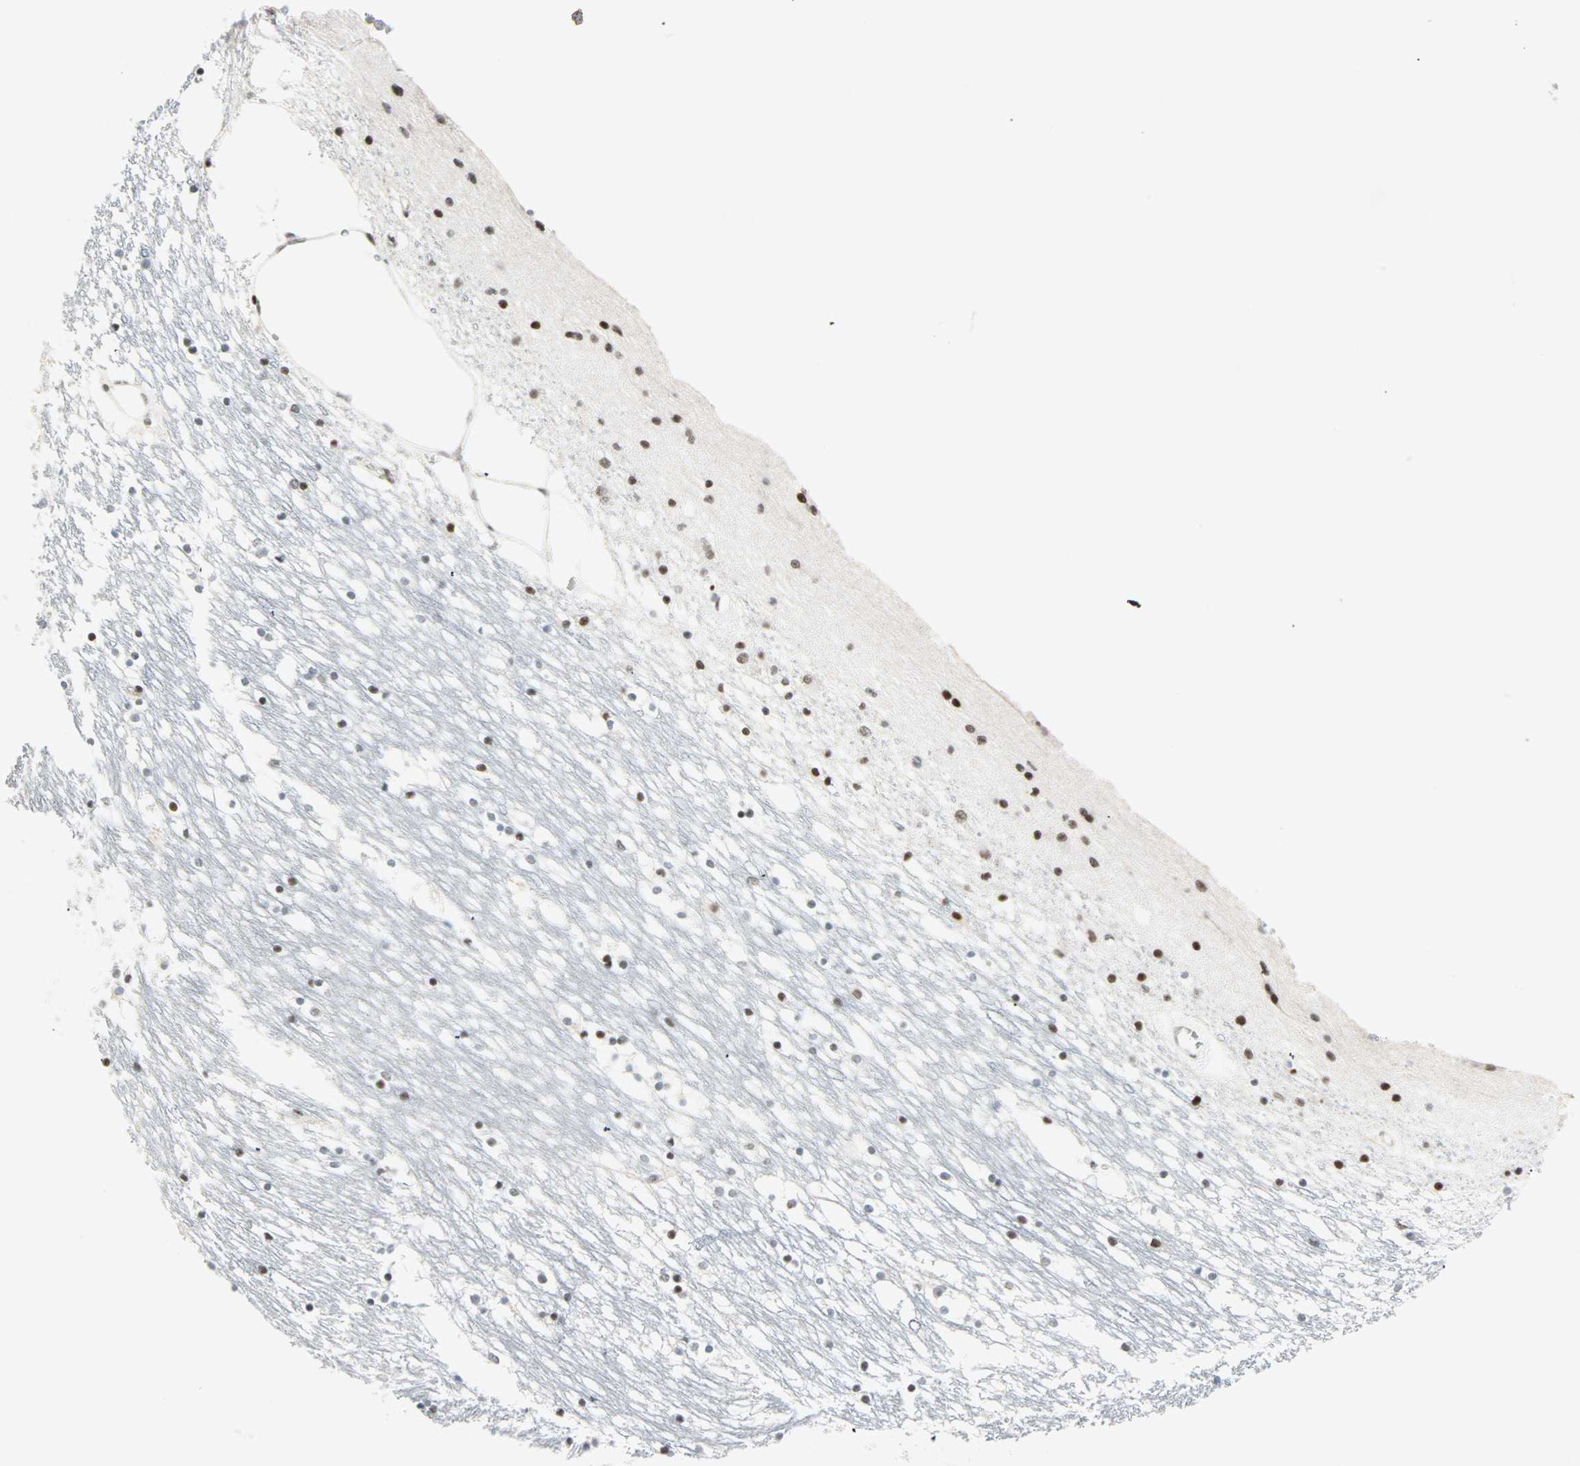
{"staining": {"intensity": "weak", "quantity": "25%-75%", "location": "nuclear"}, "tissue": "caudate", "cell_type": "Glial cells", "image_type": "normal", "snomed": [{"axis": "morphology", "description": "Normal tissue, NOS"}, {"axis": "topography", "description": "Lateral ventricle wall"}], "caption": "Immunohistochemistry (IHC) photomicrograph of benign caudate: human caudate stained using immunohistochemistry (IHC) displays low levels of weak protein expression localized specifically in the nuclear of glial cells, appearing as a nuclear brown color.", "gene": "SIN3A", "patient": {"sex": "male", "age": 45}}